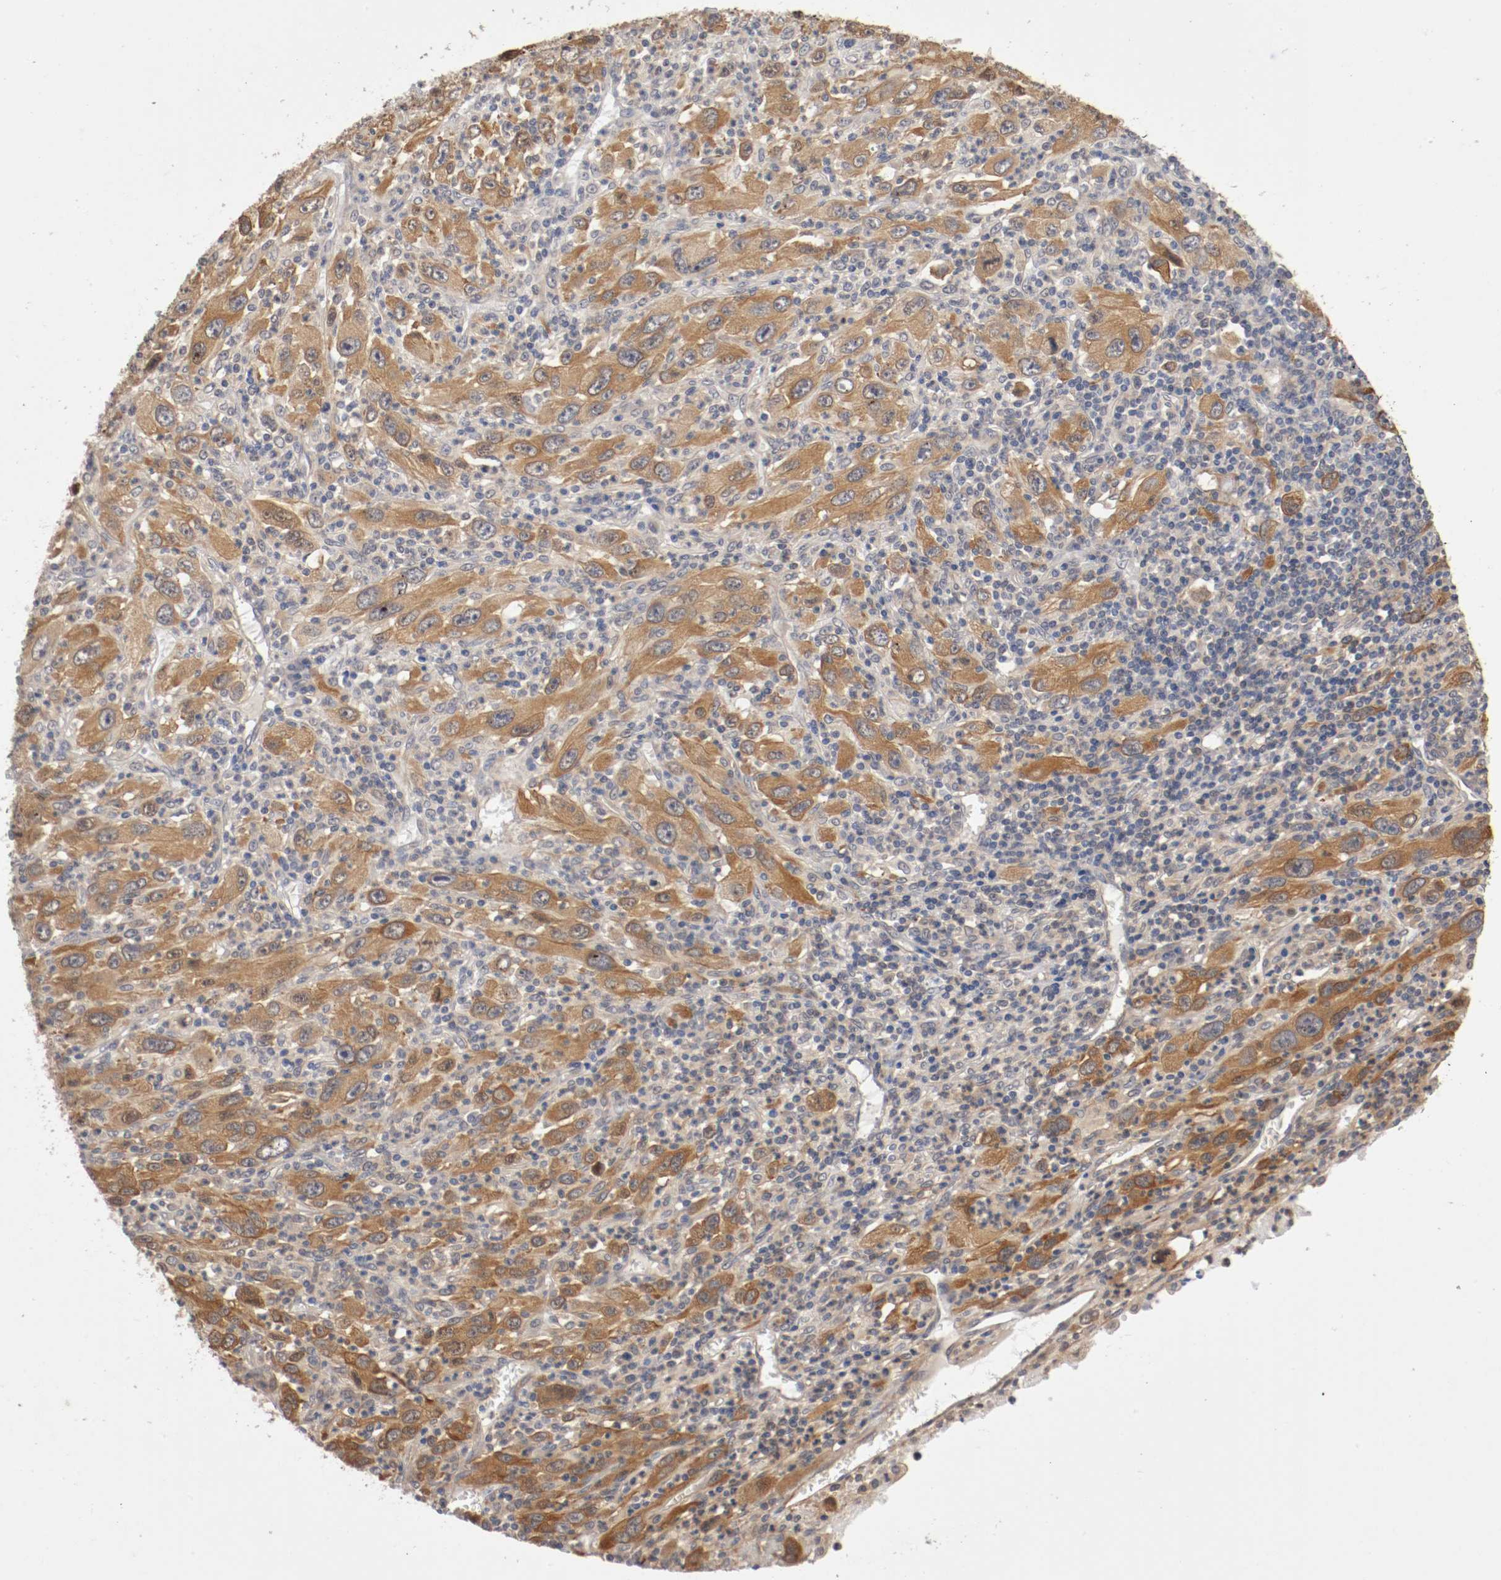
{"staining": {"intensity": "moderate", "quantity": ">75%", "location": "cytoplasmic/membranous"}, "tissue": "melanoma", "cell_type": "Tumor cells", "image_type": "cancer", "snomed": [{"axis": "morphology", "description": "Malignant melanoma, Metastatic site"}, {"axis": "topography", "description": "Skin"}], "caption": "Immunohistochemical staining of melanoma shows moderate cytoplasmic/membranous protein positivity in about >75% of tumor cells.", "gene": "RBM23", "patient": {"sex": "female", "age": 56}}